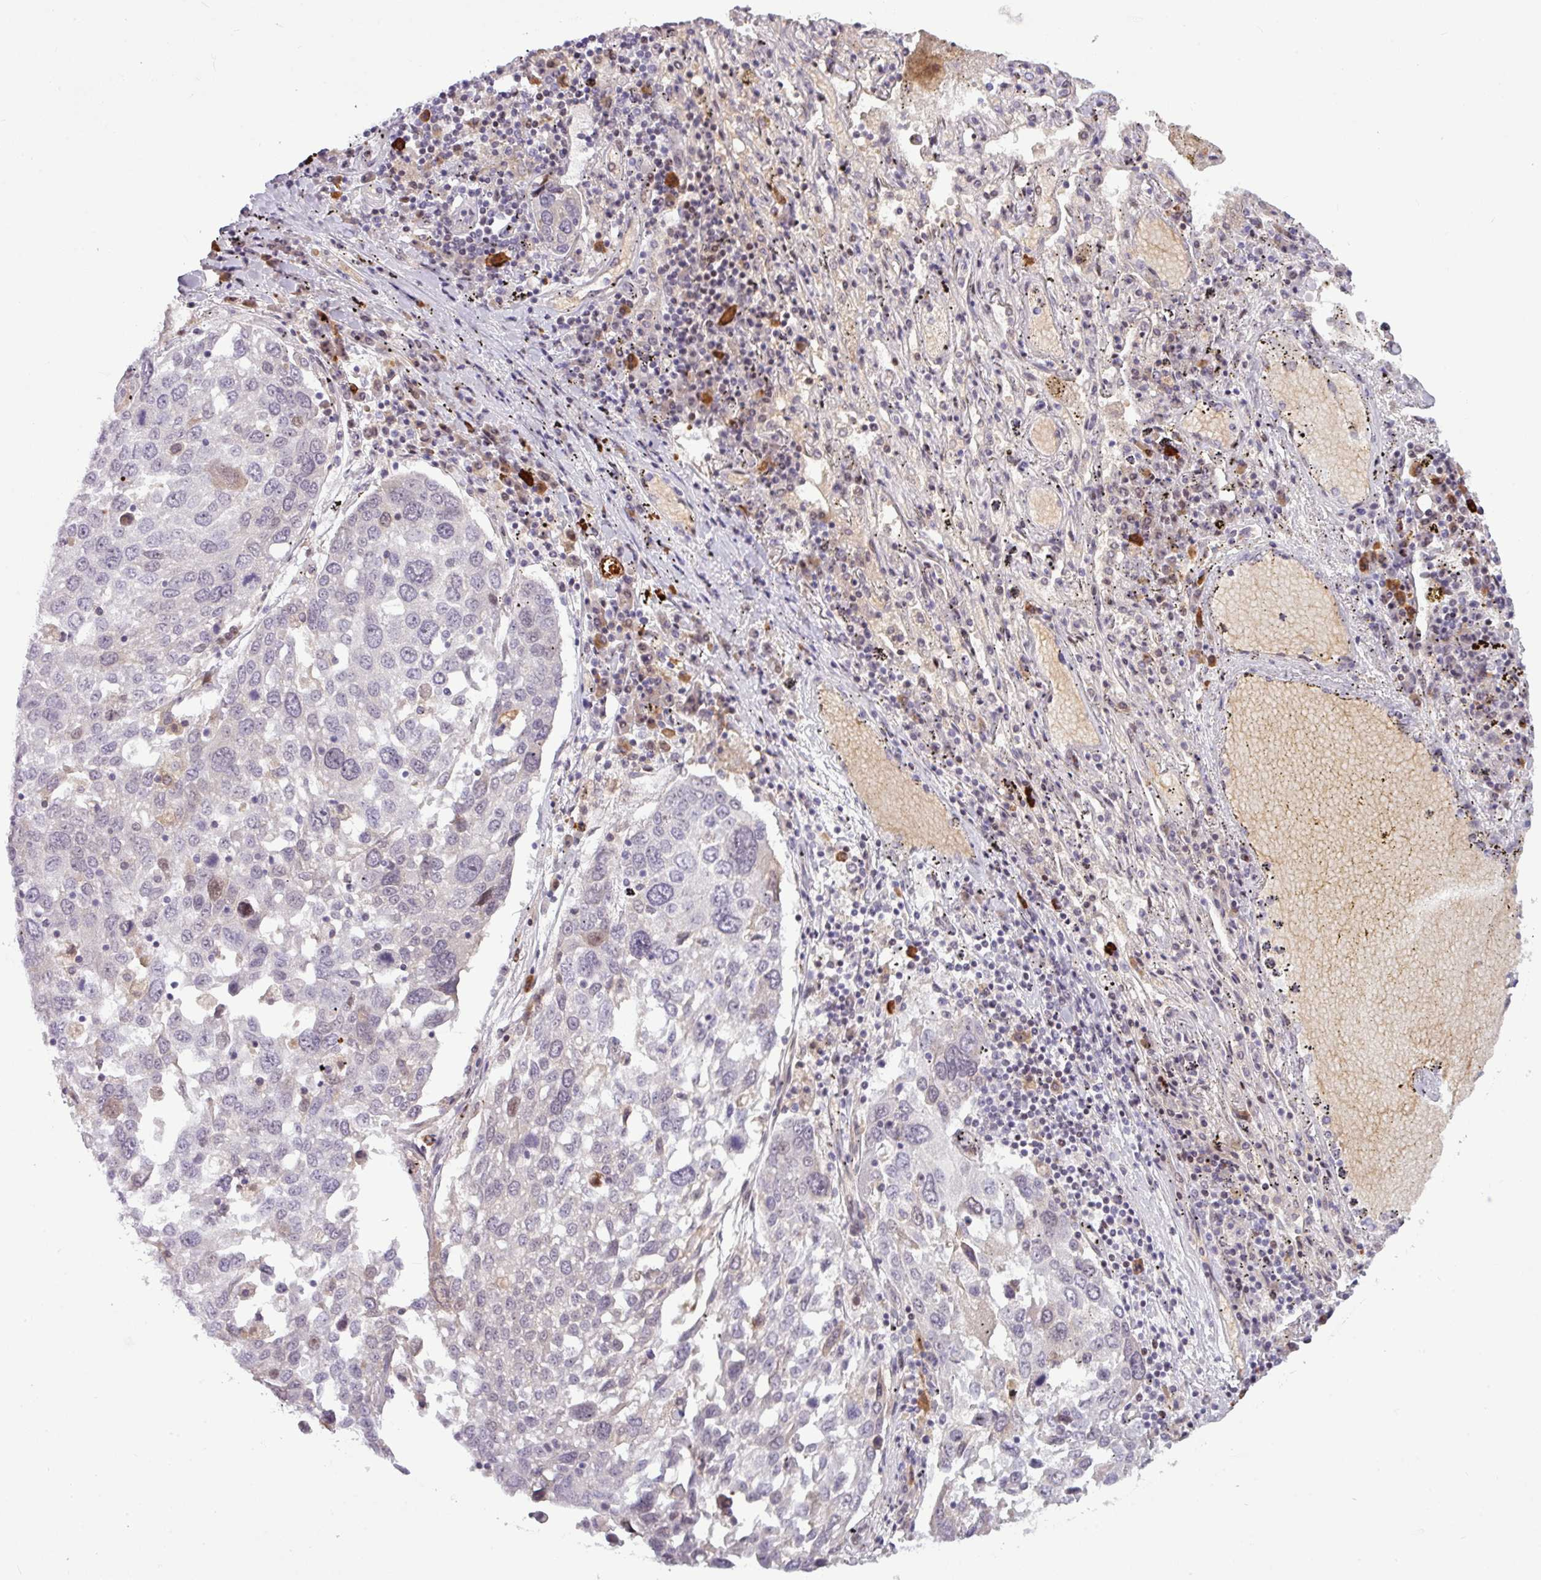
{"staining": {"intensity": "negative", "quantity": "none", "location": "none"}, "tissue": "lung cancer", "cell_type": "Tumor cells", "image_type": "cancer", "snomed": [{"axis": "morphology", "description": "Squamous cell carcinoma, NOS"}, {"axis": "topography", "description": "Lung"}], "caption": "High magnification brightfield microscopy of lung squamous cell carcinoma stained with DAB (brown) and counterstained with hematoxylin (blue): tumor cells show no significant expression.", "gene": "SLC66A2", "patient": {"sex": "male", "age": 65}}